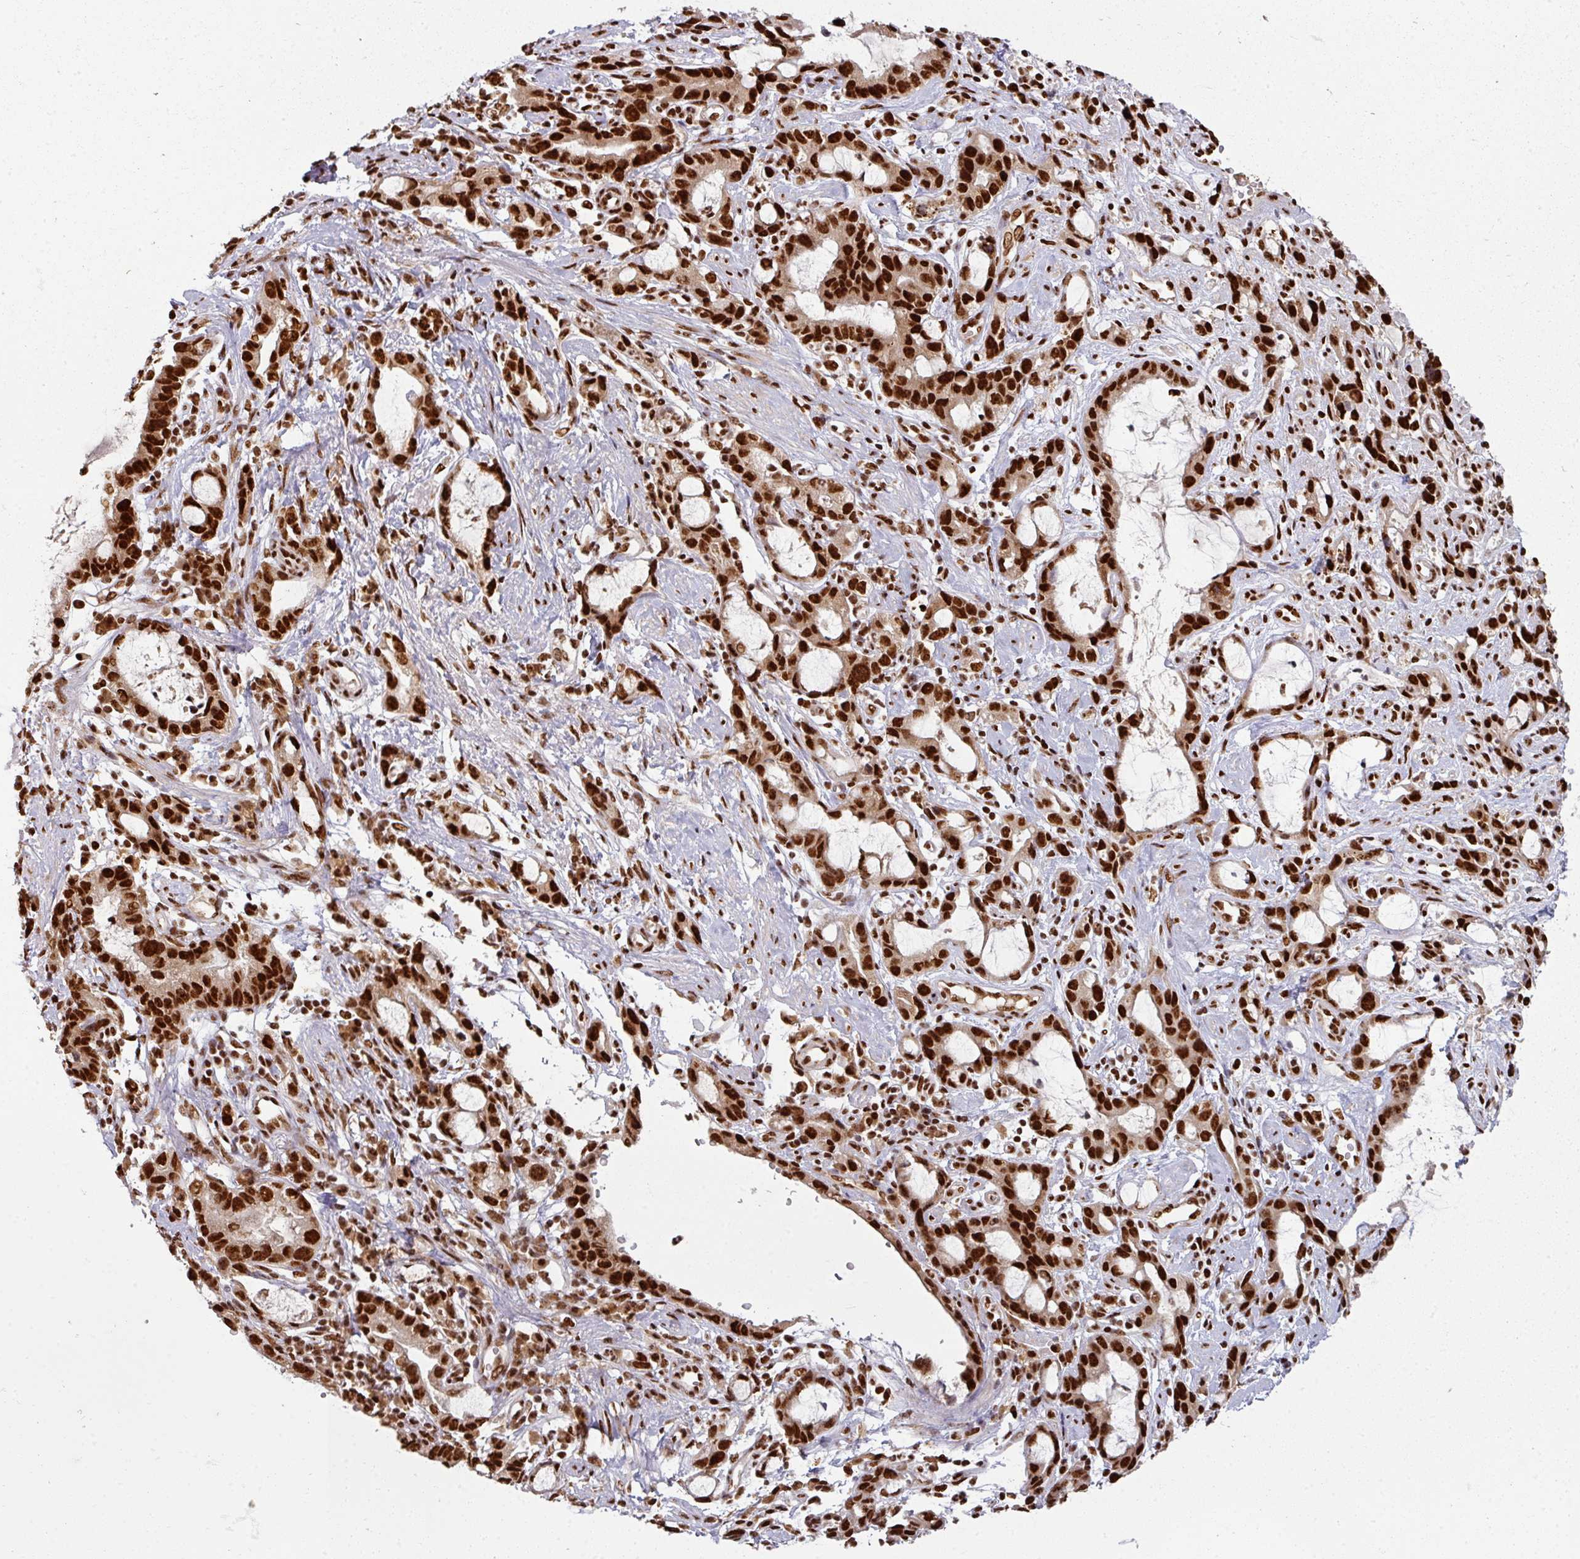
{"staining": {"intensity": "strong", "quantity": ">75%", "location": "nuclear"}, "tissue": "stomach cancer", "cell_type": "Tumor cells", "image_type": "cancer", "snomed": [{"axis": "morphology", "description": "Adenocarcinoma, NOS"}, {"axis": "topography", "description": "Stomach"}], "caption": "Brown immunohistochemical staining in stomach cancer demonstrates strong nuclear expression in about >75% of tumor cells.", "gene": "SIK3", "patient": {"sex": "male", "age": 55}}